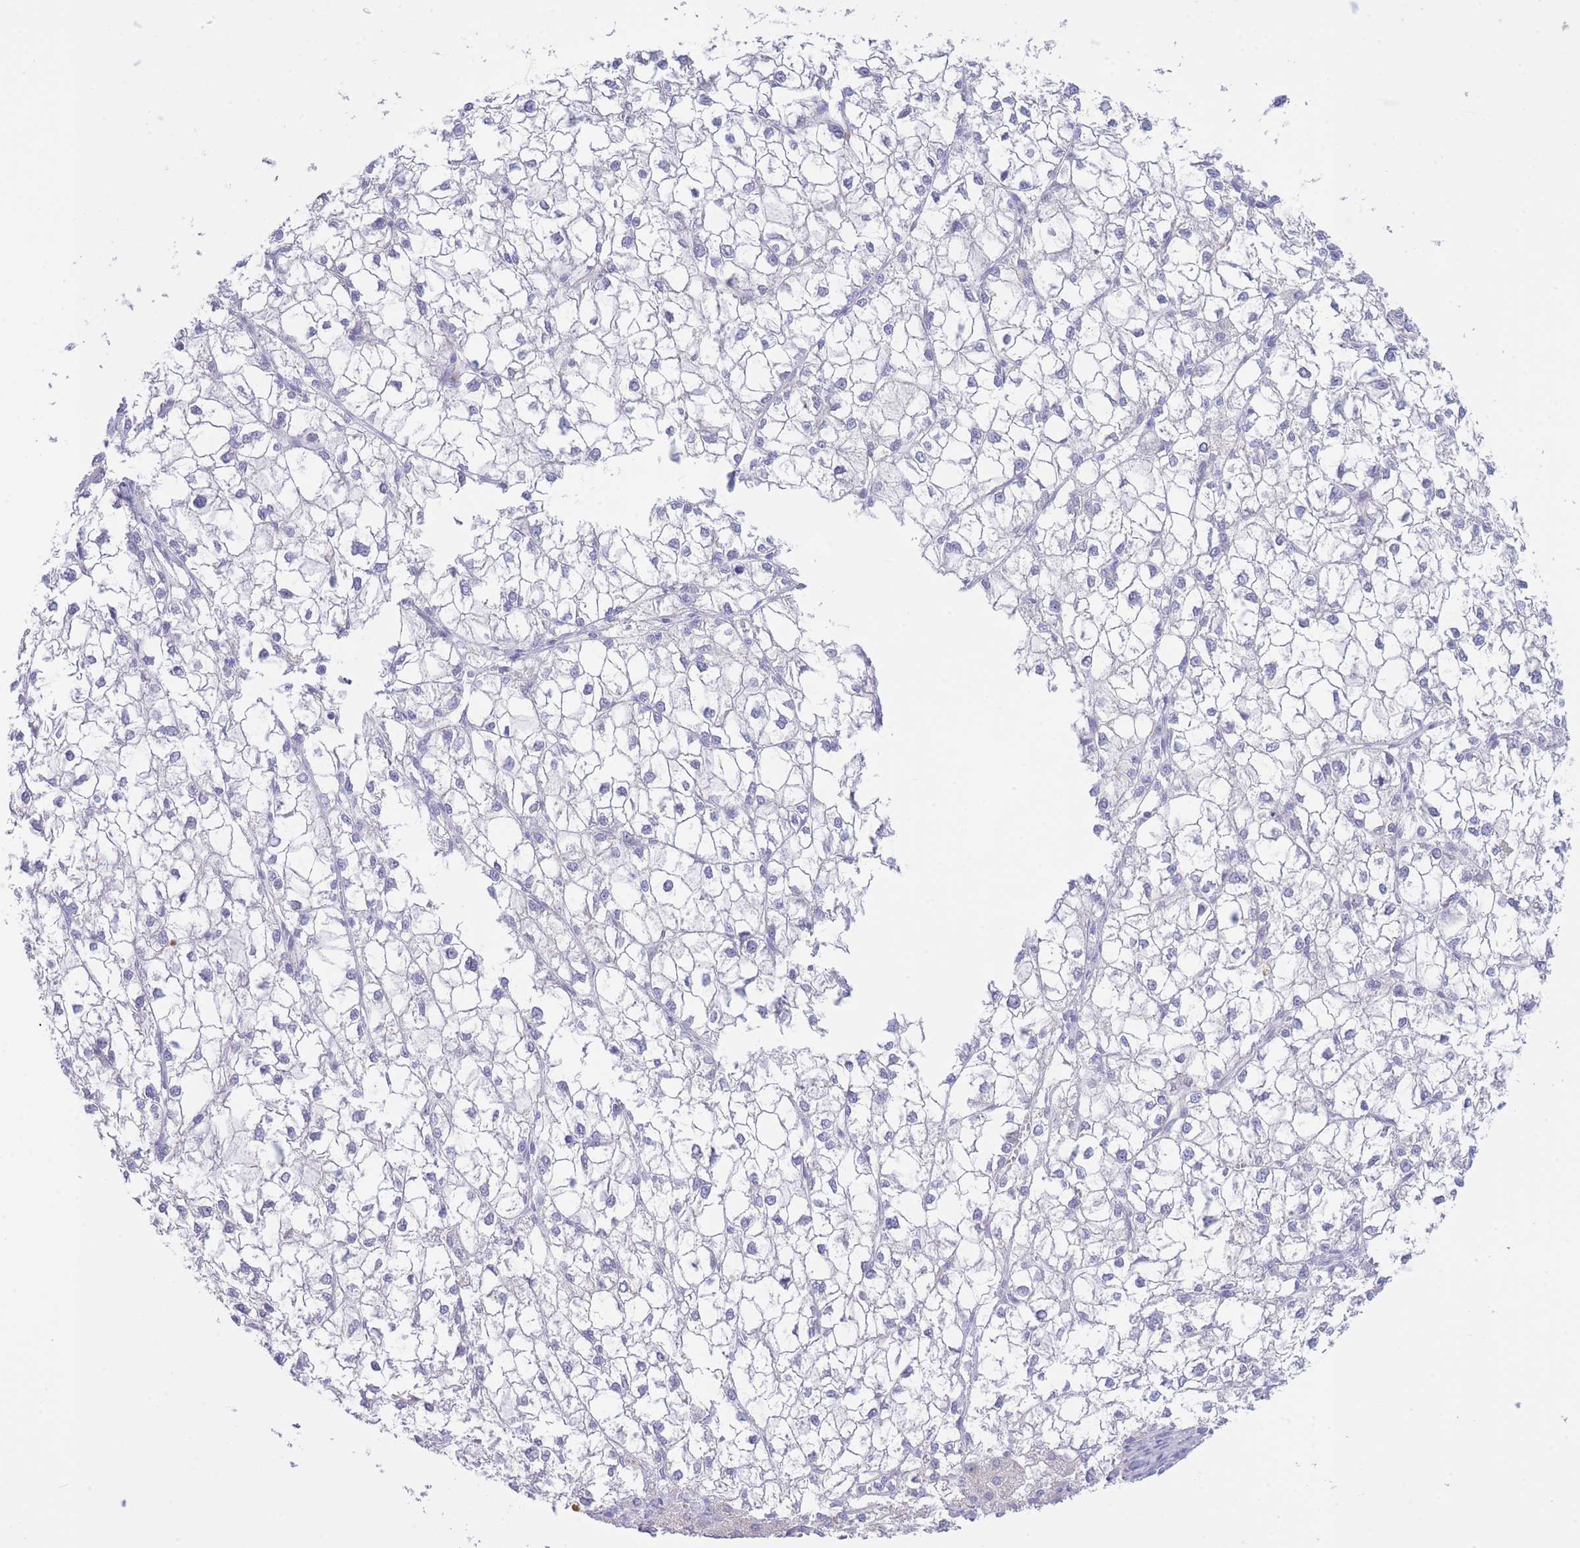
{"staining": {"intensity": "negative", "quantity": "none", "location": "none"}, "tissue": "liver cancer", "cell_type": "Tumor cells", "image_type": "cancer", "snomed": [{"axis": "morphology", "description": "Carcinoma, Hepatocellular, NOS"}, {"axis": "topography", "description": "Liver"}], "caption": "This histopathology image is of hepatocellular carcinoma (liver) stained with IHC to label a protein in brown with the nuclei are counter-stained blue. There is no staining in tumor cells.", "gene": "NANP", "patient": {"sex": "female", "age": 43}}